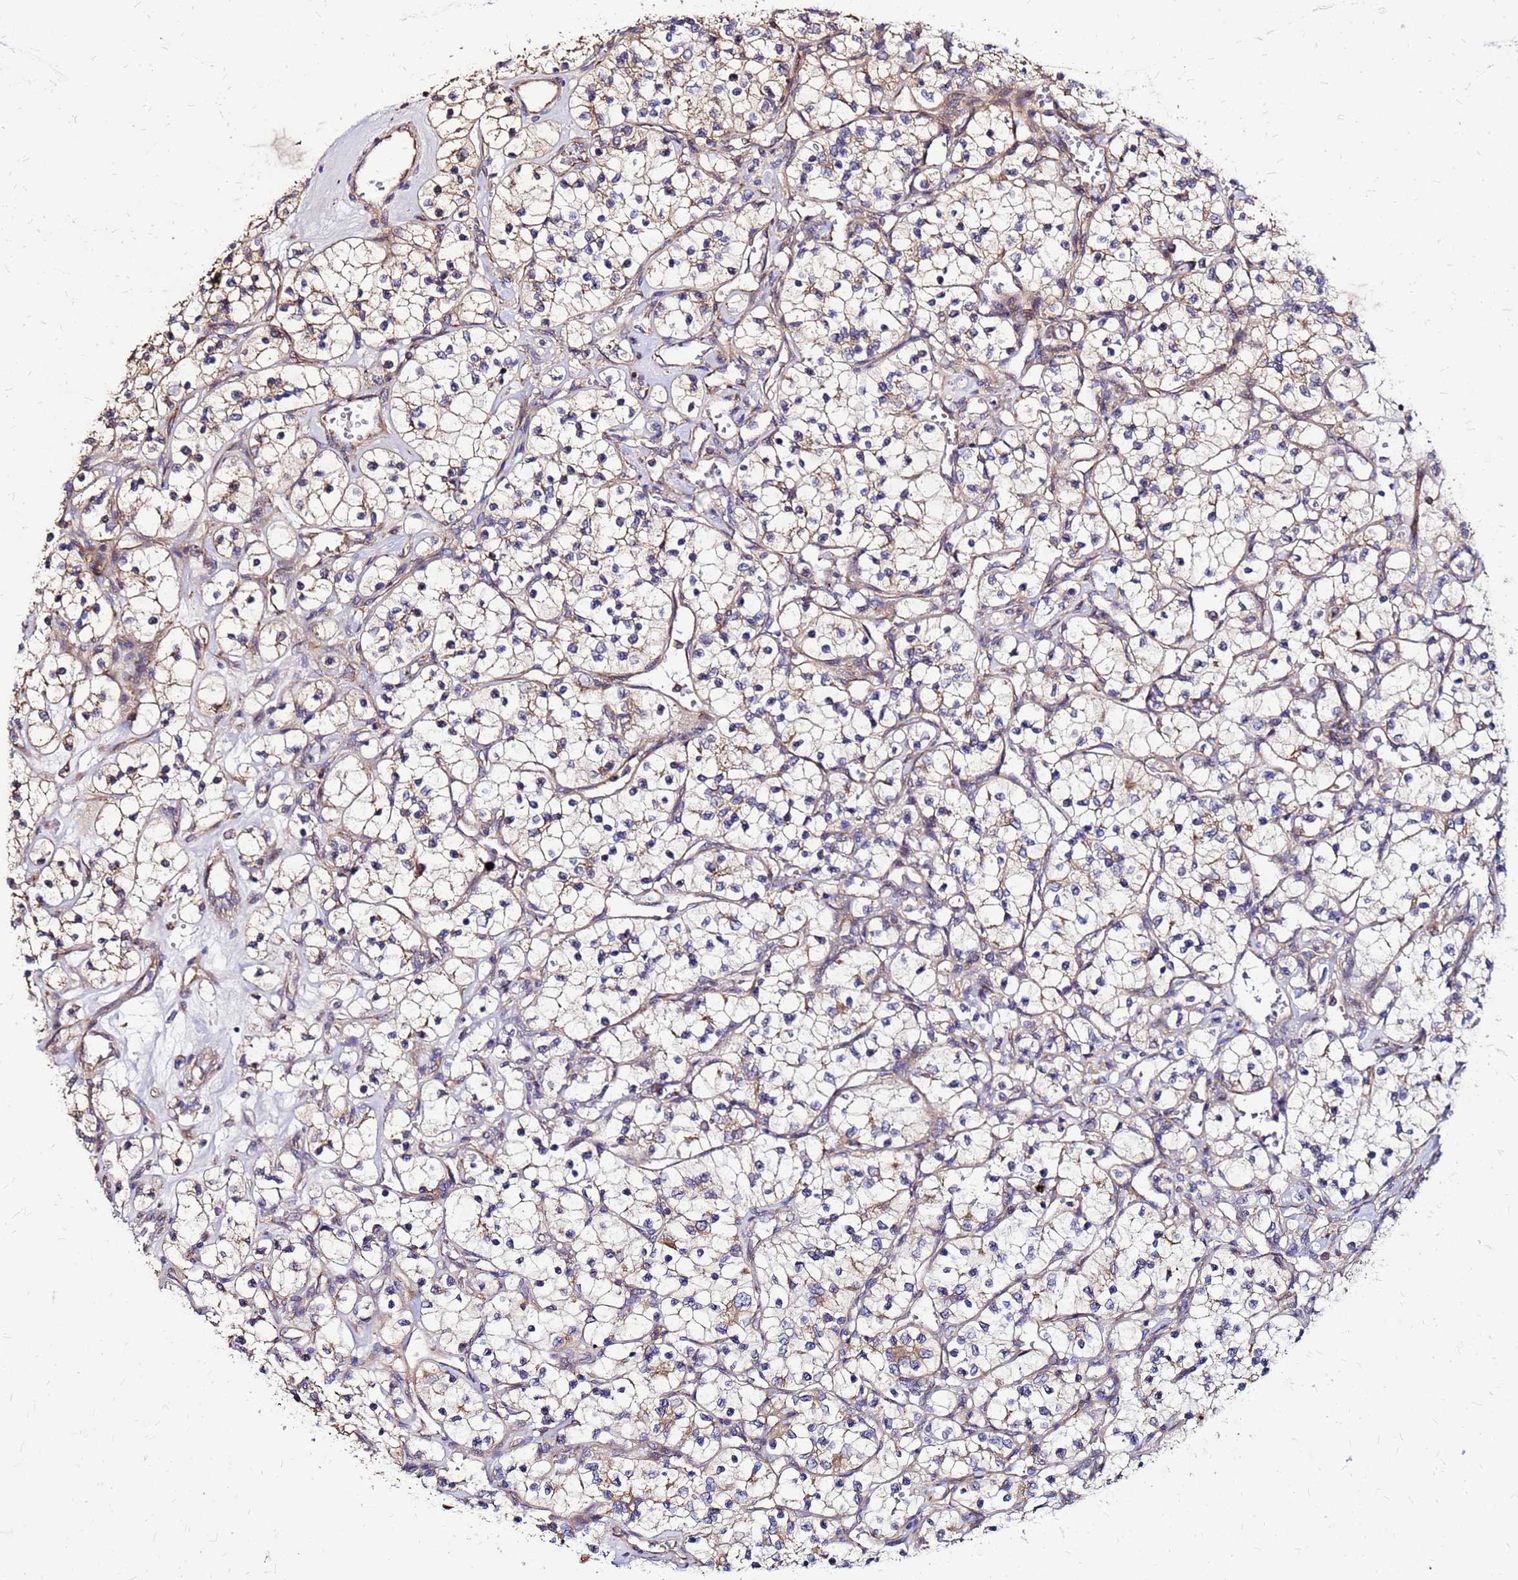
{"staining": {"intensity": "negative", "quantity": "none", "location": "none"}, "tissue": "renal cancer", "cell_type": "Tumor cells", "image_type": "cancer", "snomed": [{"axis": "morphology", "description": "Adenocarcinoma, NOS"}, {"axis": "topography", "description": "Kidney"}], "caption": "Adenocarcinoma (renal) was stained to show a protein in brown. There is no significant staining in tumor cells.", "gene": "VMO1", "patient": {"sex": "female", "age": 69}}